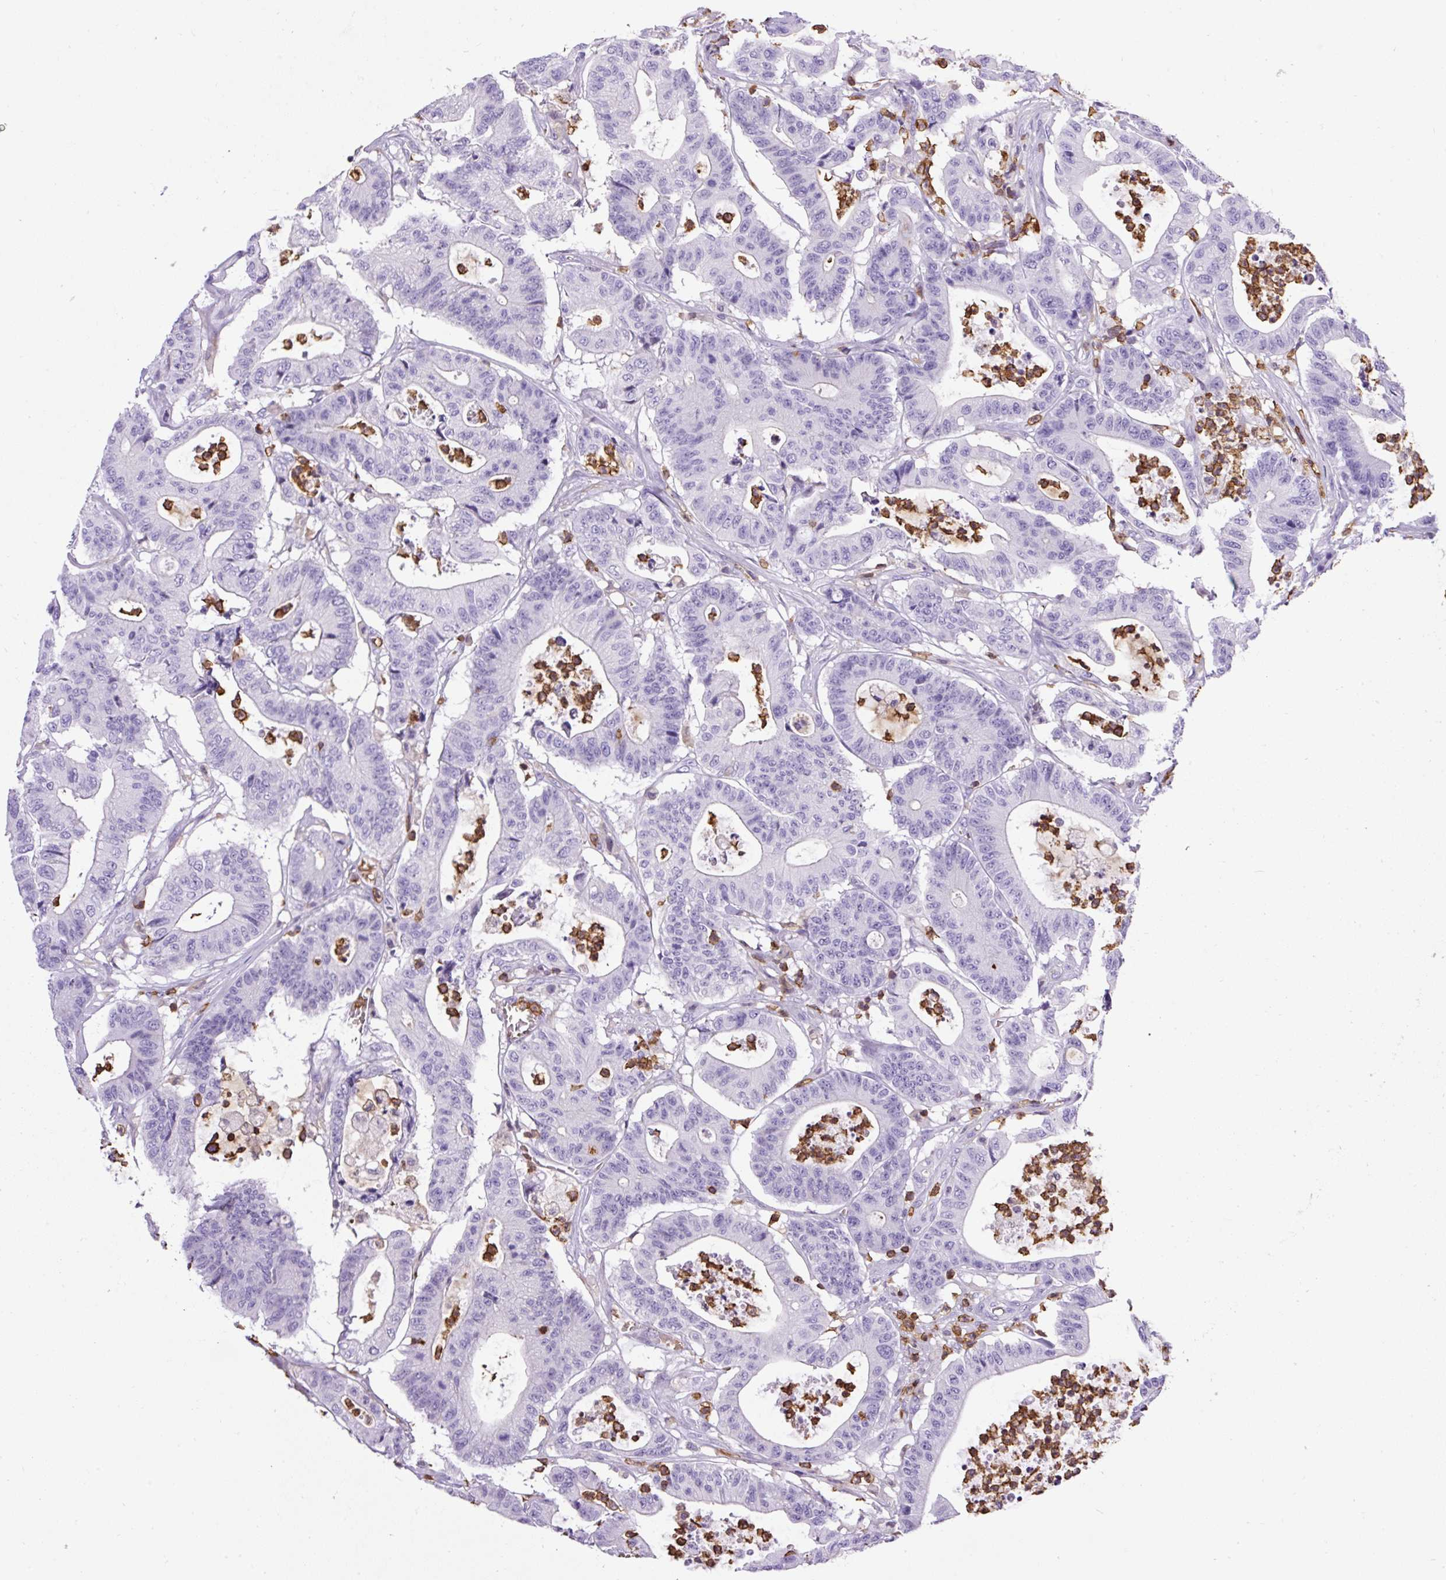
{"staining": {"intensity": "negative", "quantity": "none", "location": "none"}, "tissue": "colorectal cancer", "cell_type": "Tumor cells", "image_type": "cancer", "snomed": [{"axis": "morphology", "description": "Adenocarcinoma, NOS"}, {"axis": "topography", "description": "Colon"}], "caption": "Tumor cells are negative for brown protein staining in colorectal adenocarcinoma.", "gene": "FAM228B", "patient": {"sex": "female", "age": 84}}